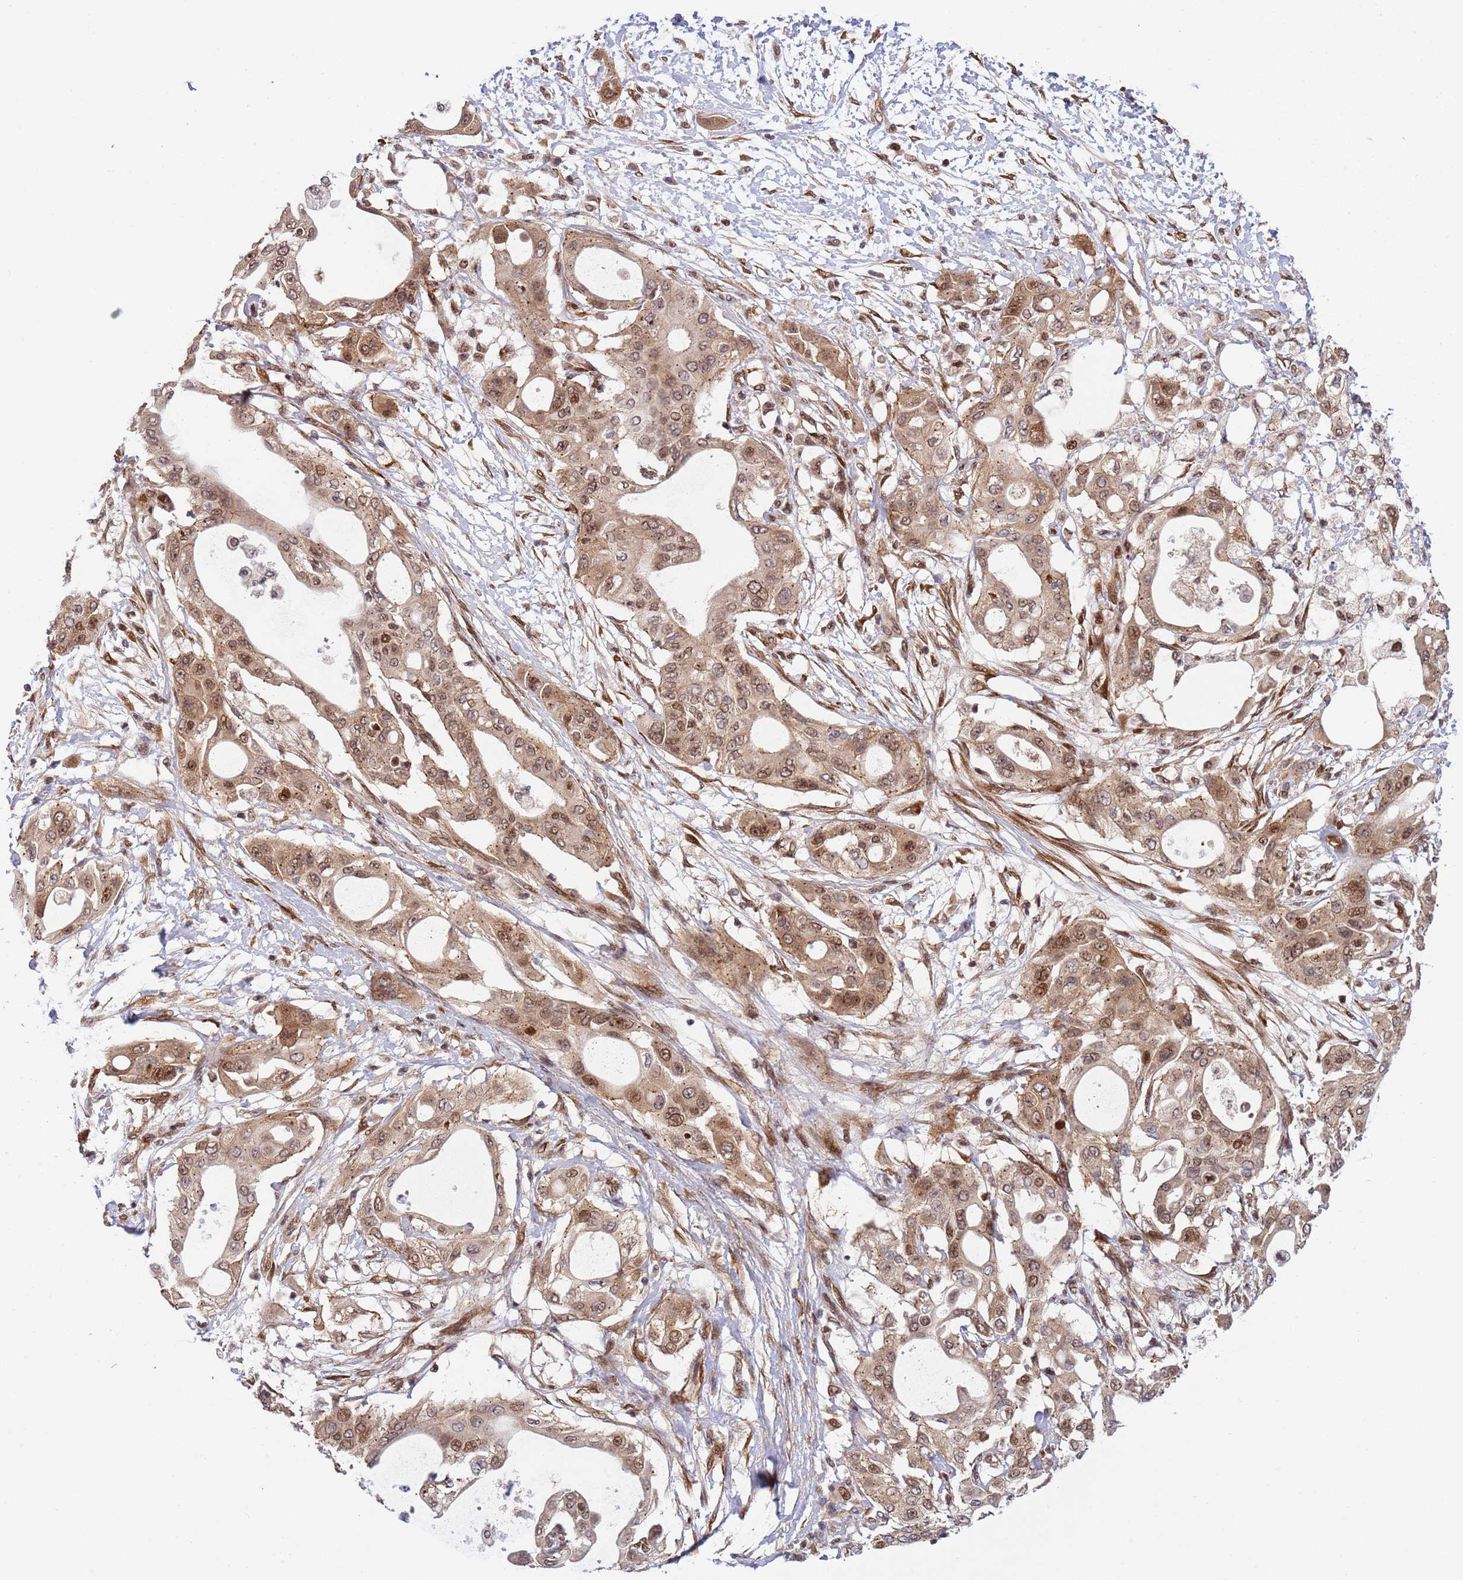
{"staining": {"intensity": "moderate", "quantity": ">75%", "location": "cytoplasmic/membranous,nuclear"}, "tissue": "pancreatic cancer", "cell_type": "Tumor cells", "image_type": "cancer", "snomed": [{"axis": "morphology", "description": "Adenocarcinoma, NOS"}, {"axis": "topography", "description": "Pancreas"}], "caption": "DAB immunohistochemical staining of human adenocarcinoma (pancreatic) demonstrates moderate cytoplasmic/membranous and nuclear protein staining in approximately >75% of tumor cells.", "gene": "TBX10", "patient": {"sex": "male", "age": 68}}